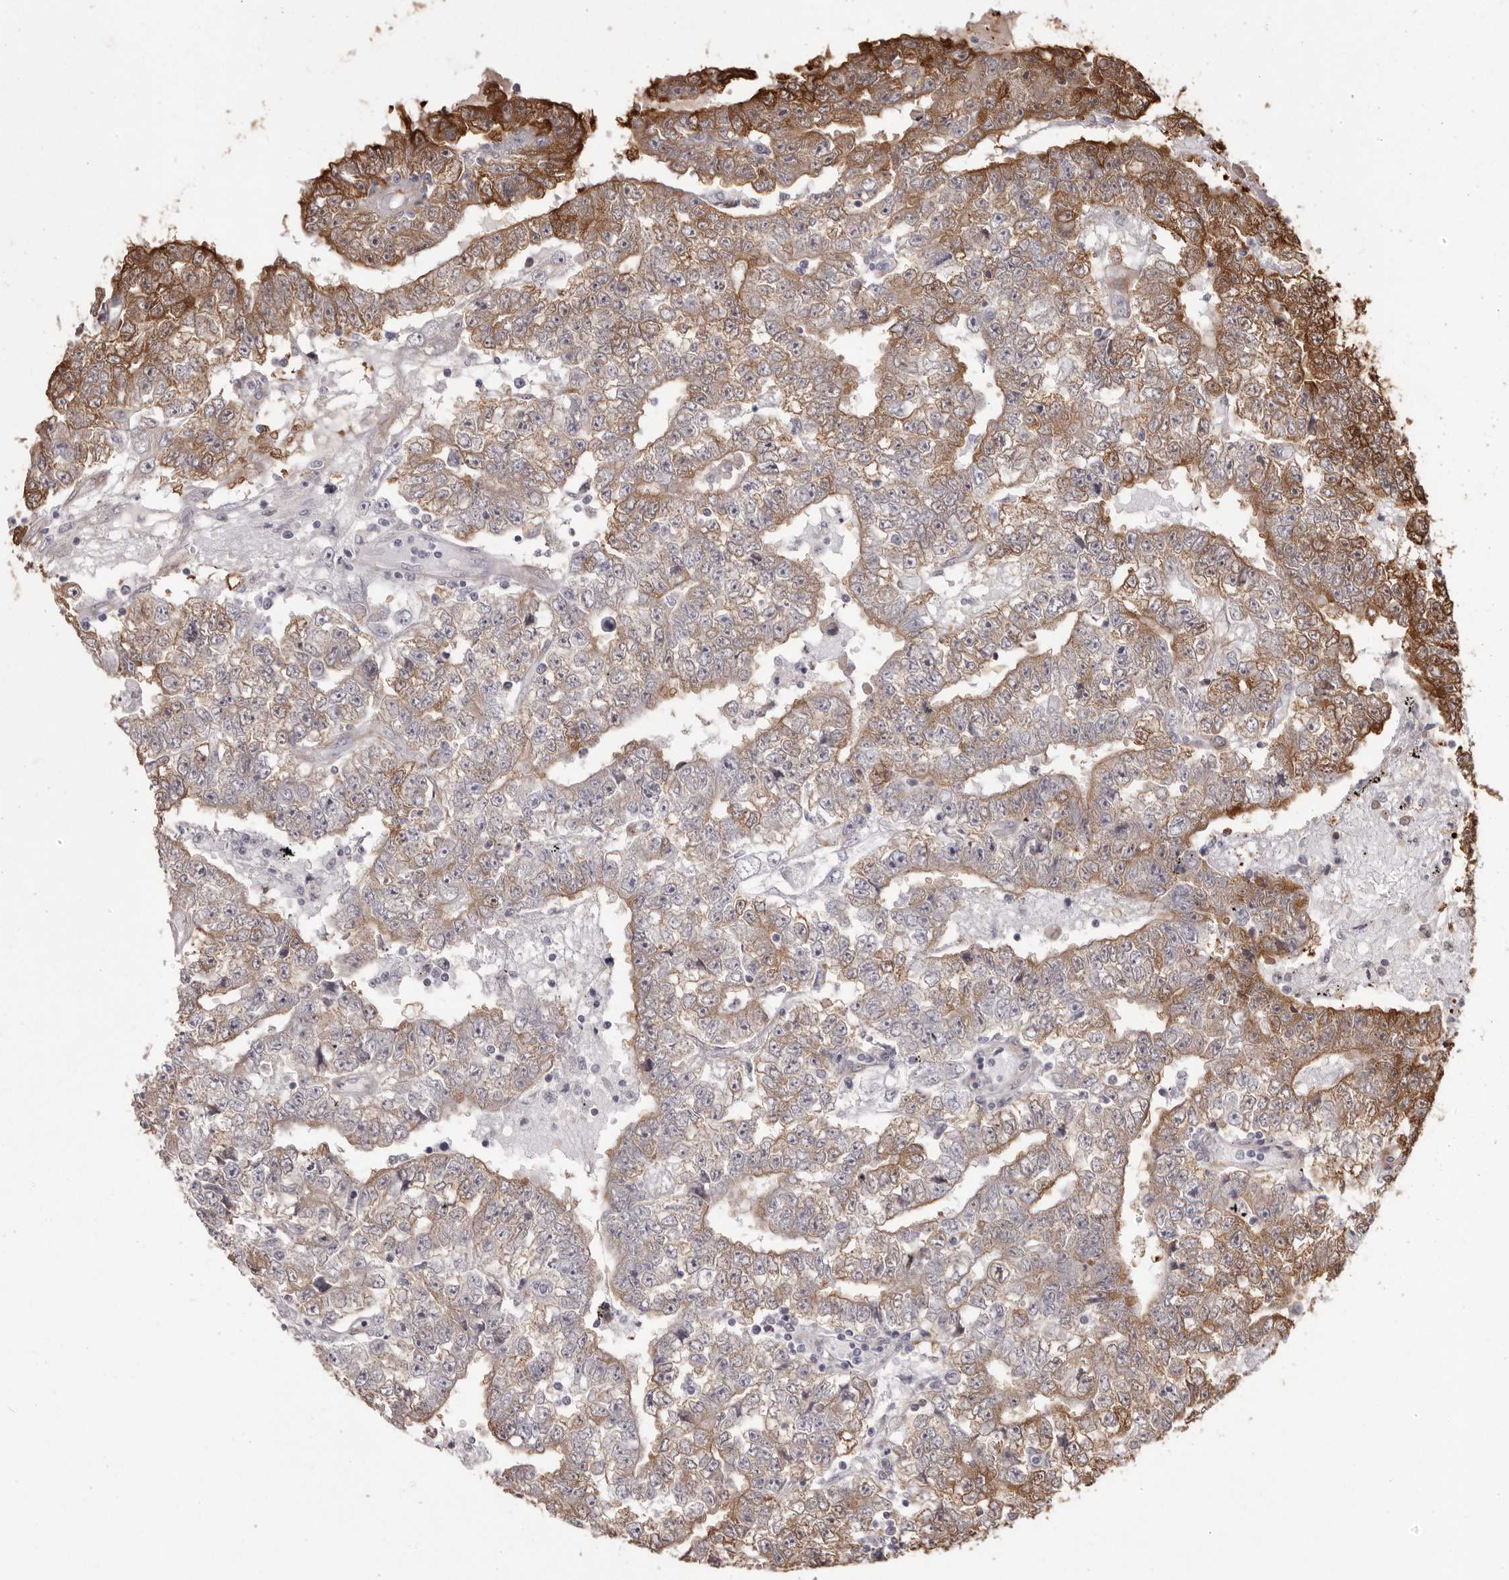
{"staining": {"intensity": "moderate", "quantity": ">75%", "location": "cytoplasmic/membranous"}, "tissue": "testis cancer", "cell_type": "Tumor cells", "image_type": "cancer", "snomed": [{"axis": "morphology", "description": "Carcinoma, Embryonal, NOS"}, {"axis": "topography", "description": "Testis"}], "caption": "Protein expression analysis of testis cancer reveals moderate cytoplasmic/membranous positivity in approximately >75% of tumor cells.", "gene": "GFOD1", "patient": {"sex": "male", "age": 25}}